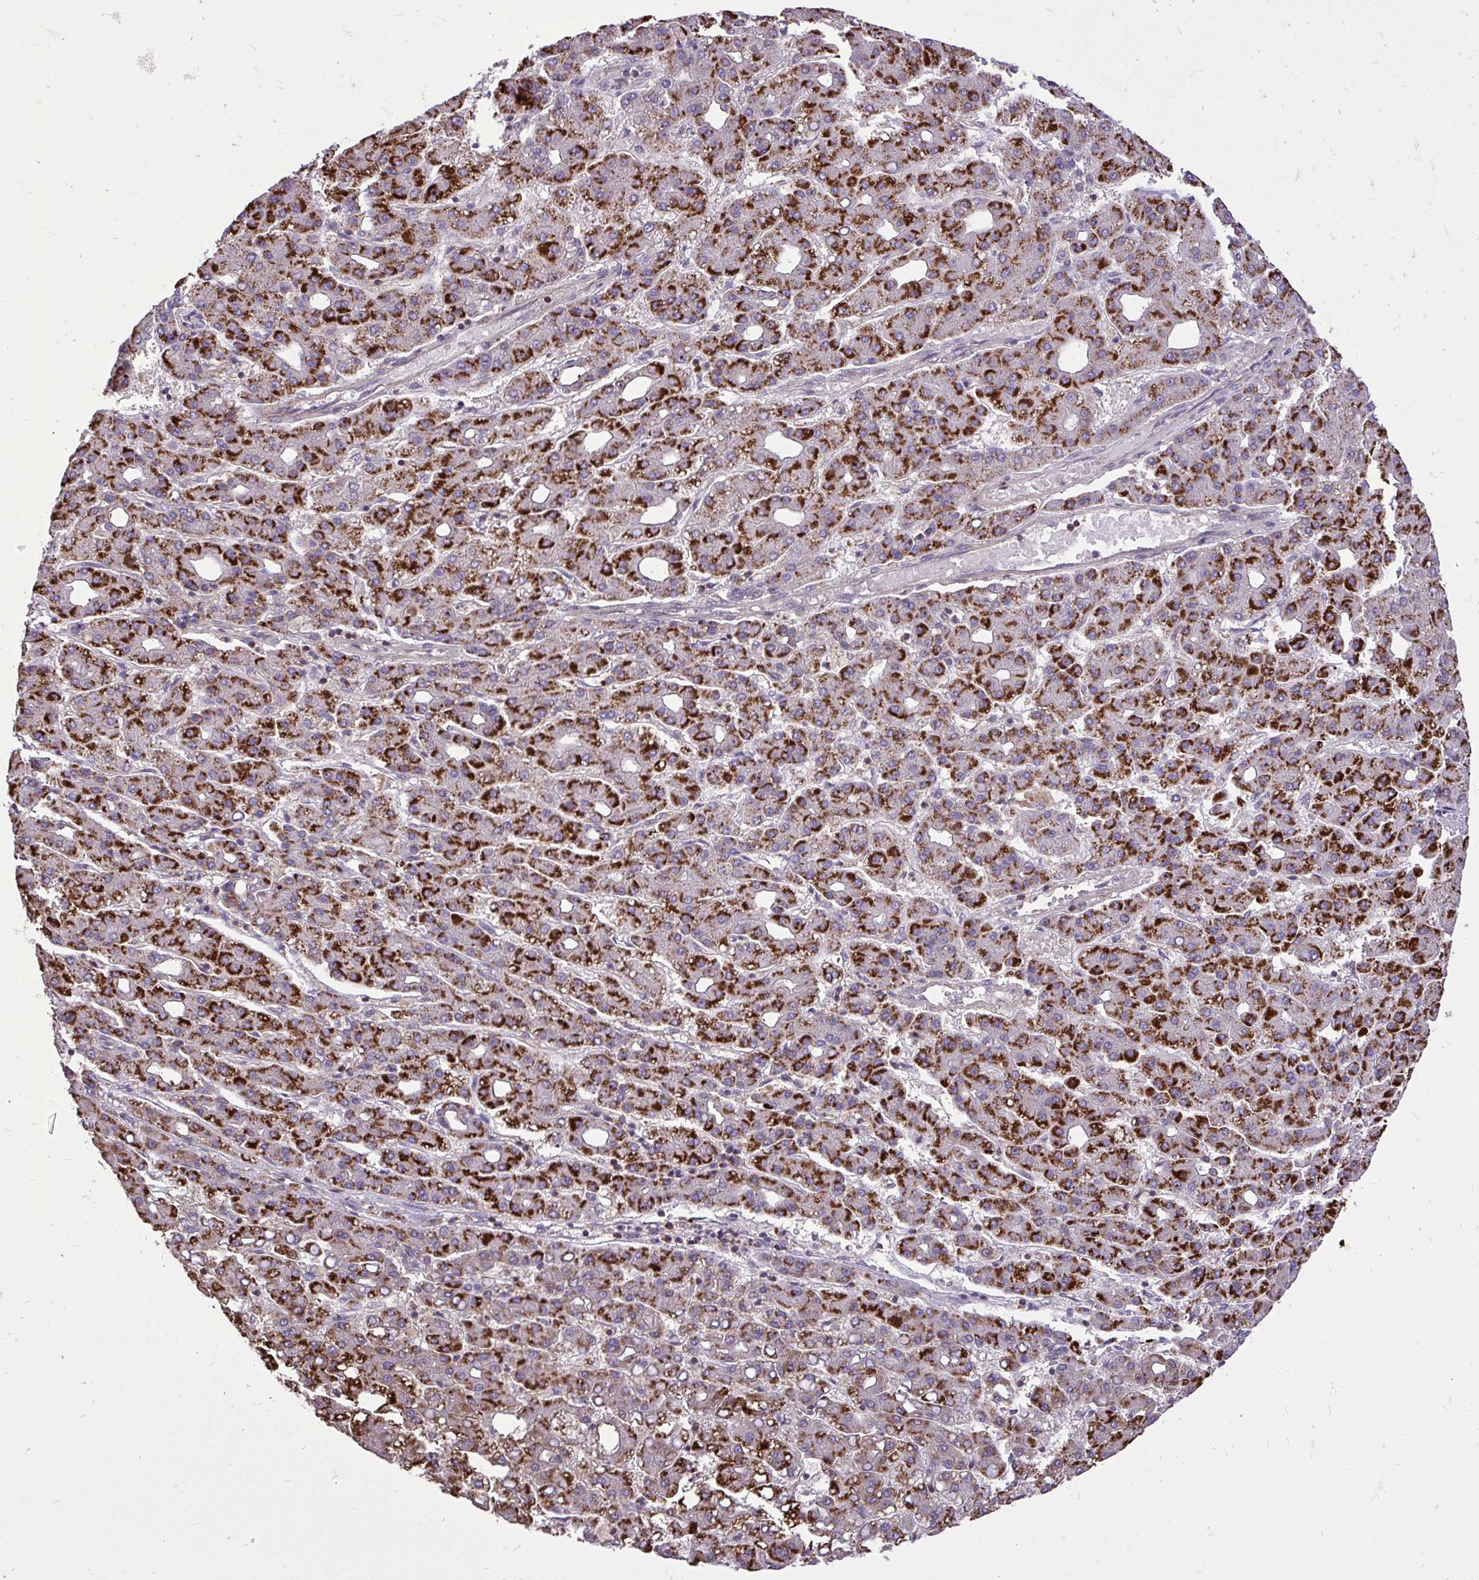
{"staining": {"intensity": "strong", "quantity": ">75%", "location": "cytoplasmic/membranous"}, "tissue": "liver cancer", "cell_type": "Tumor cells", "image_type": "cancer", "snomed": [{"axis": "morphology", "description": "Carcinoma, Hepatocellular, NOS"}, {"axis": "topography", "description": "Liver"}], "caption": "Strong cytoplasmic/membranous protein staining is identified in approximately >75% of tumor cells in liver cancer.", "gene": "IGFL2", "patient": {"sex": "male", "age": 65}}